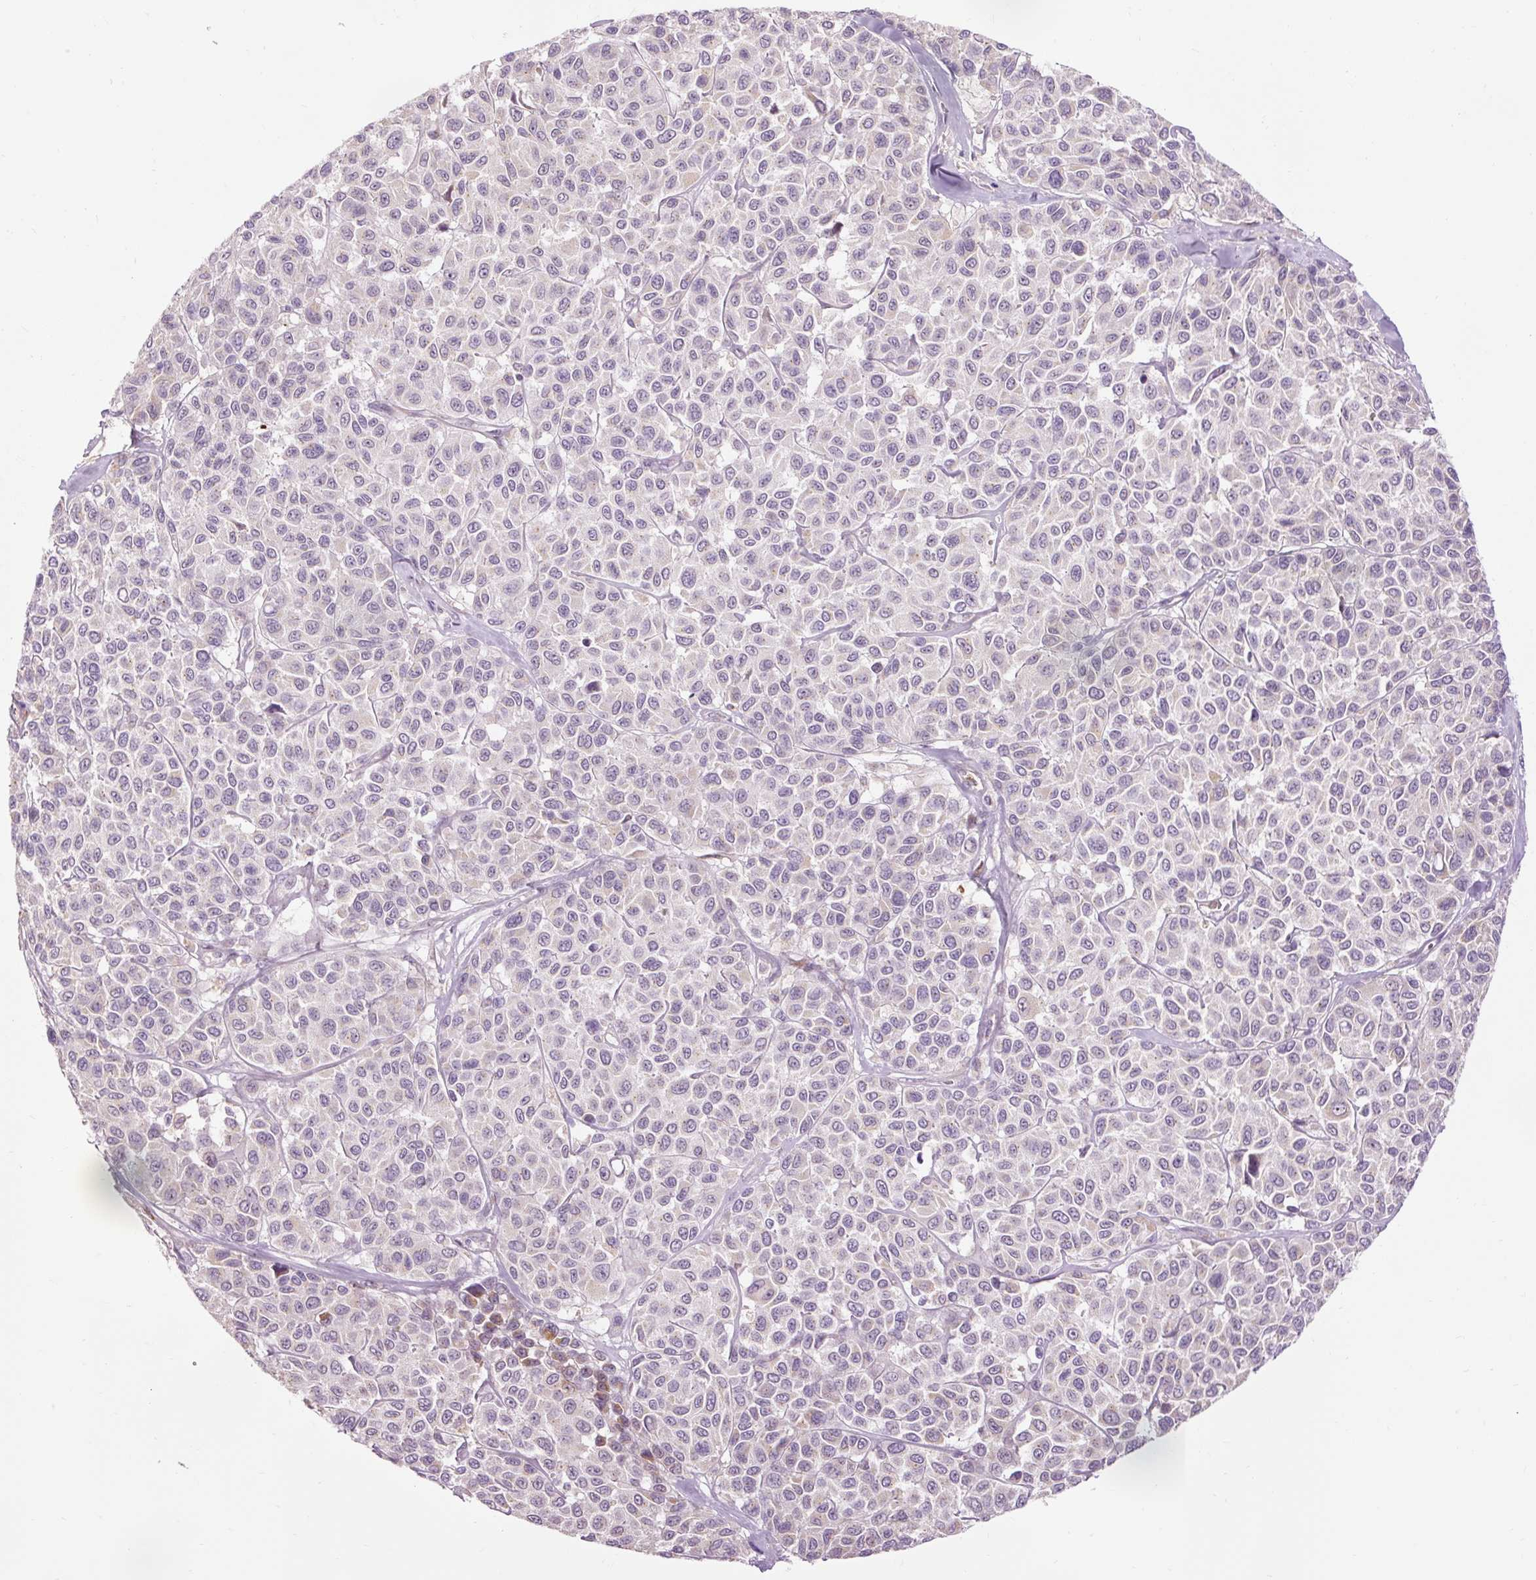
{"staining": {"intensity": "negative", "quantity": "none", "location": "none"}, "tissue": "melanoma", "cell_type": "Tumor cells", "image_type": "cancer", "snomed": [{"axis": "morphology", "description": "Malignant melanoma, NOS"}, {"axis": "topography", "description": "Skin"}], "caption": "Human melanoma stained for a protein using IHC demonstrates no positivity in tumor cells.", "gene": "PRDX5", "patient": {"sex": "female", "age": 66}}